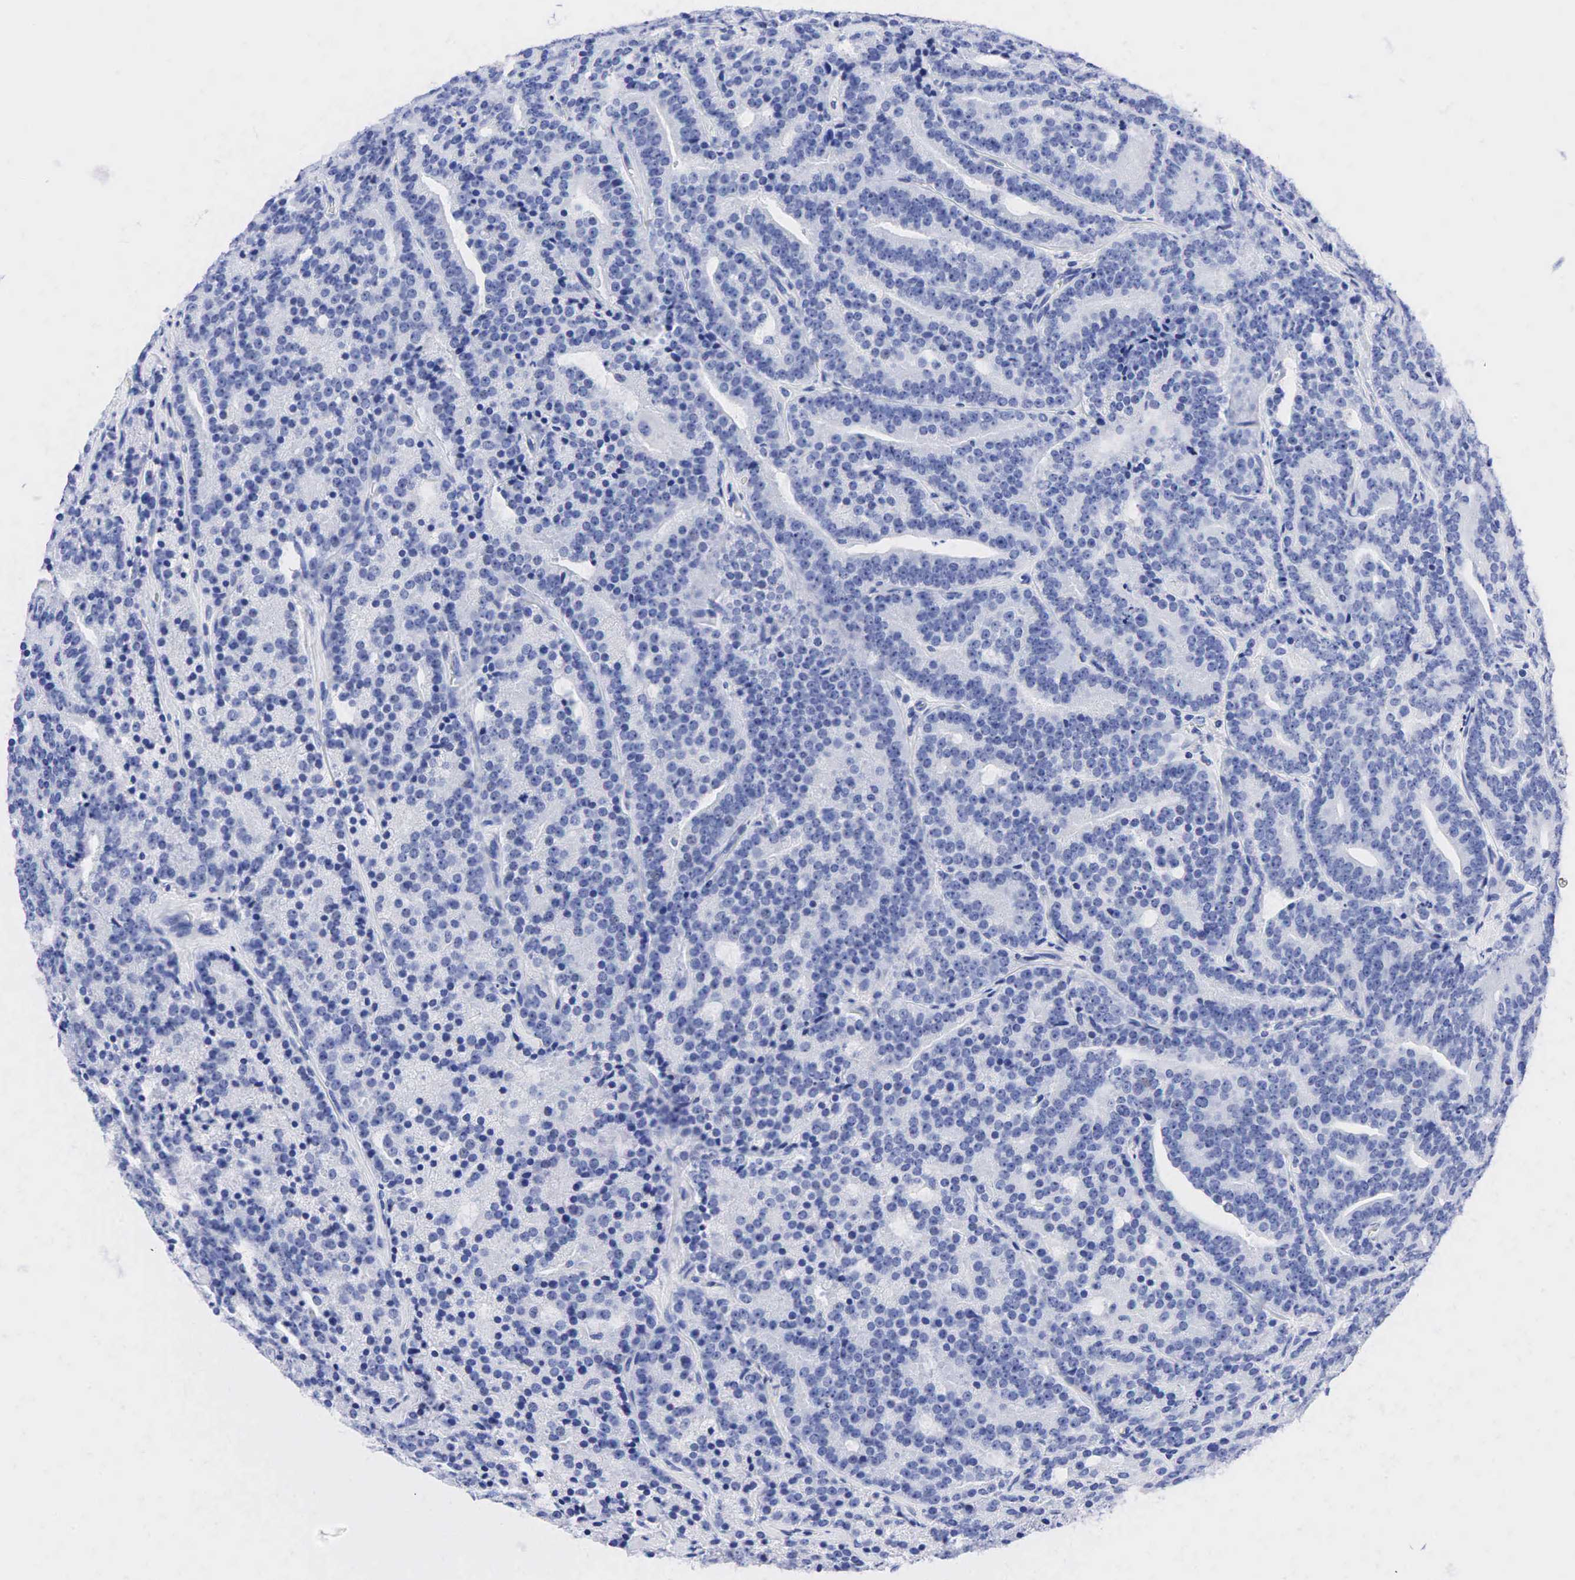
{"staining": {"intensity": "negative", "quantity": "none", "location": "none"}, "tissue": "prostate cancer", "cell_type": "Tumor cells", "image_type": "cancer", "snomed": [{"axis": "morphology", "description": "Adenocarcinoma, Medium grade"}, {"axis": "topography", "description": "Prostate"}], "caption": "The photomicrograph demonstrates no significant expression in tumor cells of prostate medium-grade adenocarcinoma.", "gene": "NKX2-1", "patient": {"sex": "male", "age": 65}}